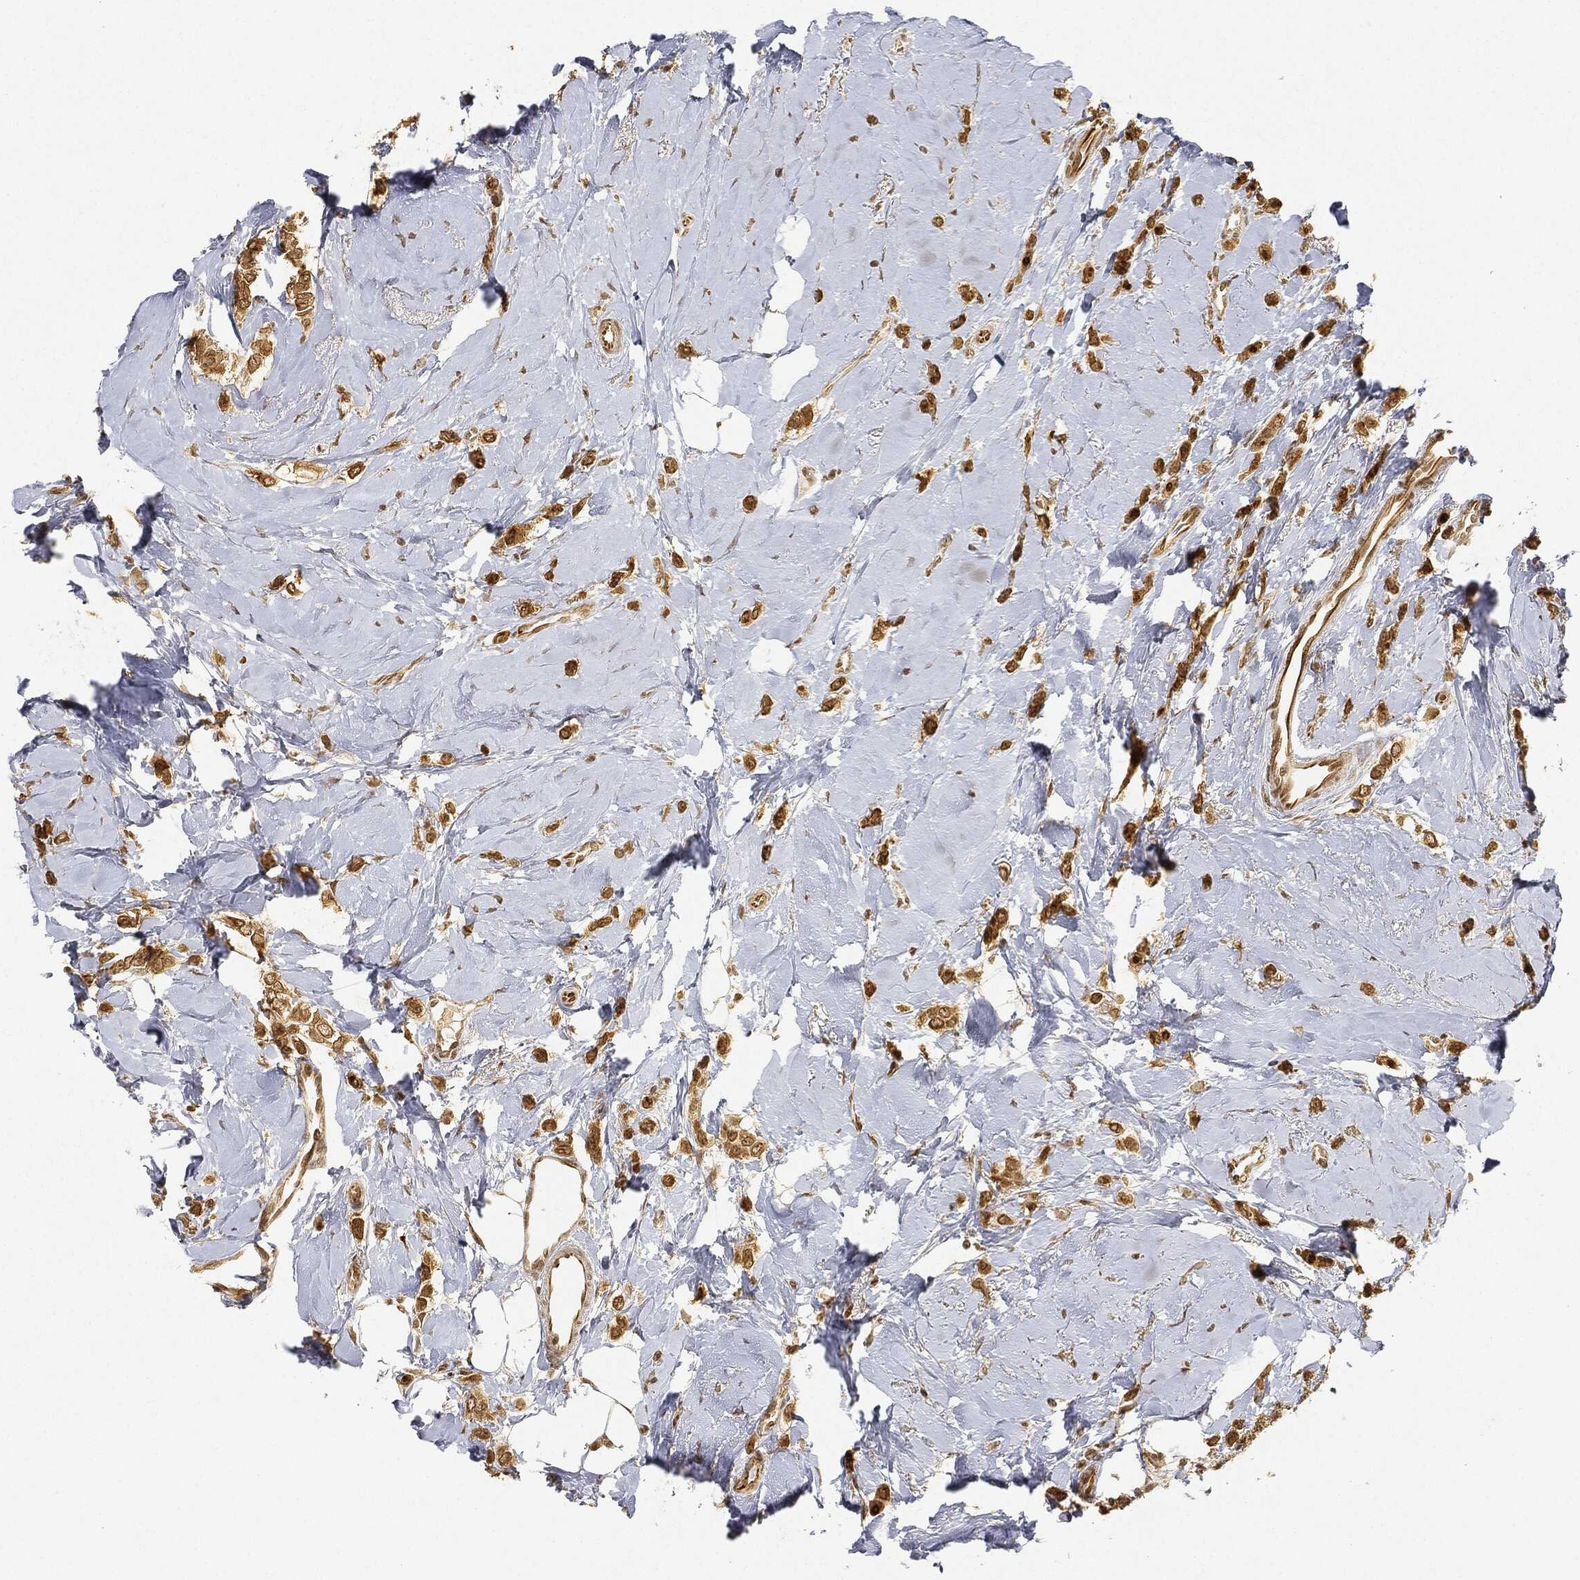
{"staining": {"intensity": "strong", "quantity": "25%-75%", "location": "cytoplasmic/membranous,nuclear"}, "tissue": "breast cancer", "cell_type": "Tumor cells", "image_type": "cancer", "snomed": [{"axis": "morphology", "description": "Lobular carcinoma"}, {"axis": "topography", "description": "Breast"}], "caption": "Protein analysis of breast cancer tissue demonstrates strong cytoplasmic/membranous and nuclear expression in about 25%-75% of tumor cells.", "gene": "CIB1", "patient": {"sex": "female", "age": 66}}